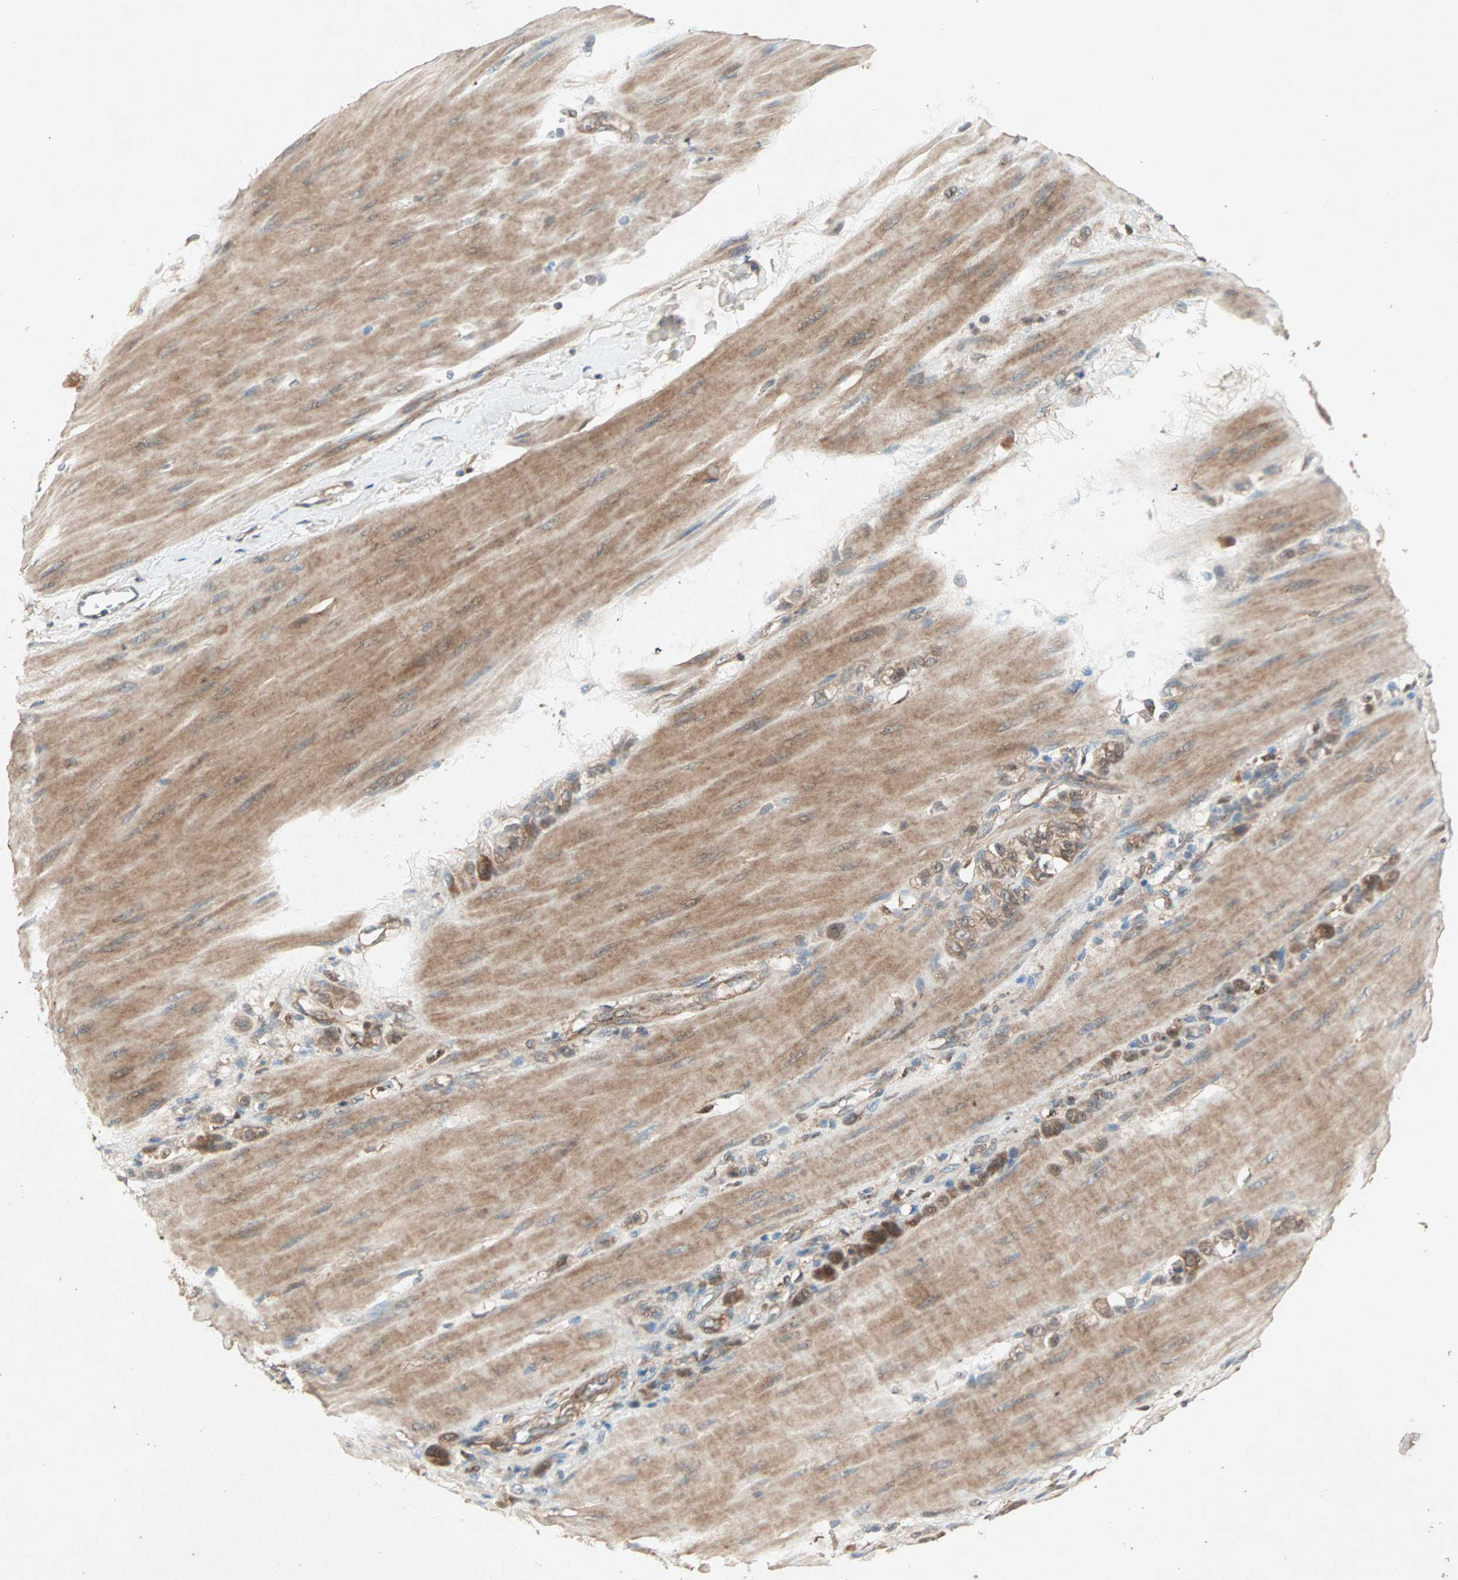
{"staining": {"intensity": "strong", "quantity": ">75%", "location": "cytoplasmic/membranous"}, "tissue": "stomach cancer", "cell_type": "Tumor cells", "image_type": "cancer", "snomed": [{"axis": "morphology", "description": "Adenocarcinoma, NOS"}, {"axis": "topography", "description": "Stomach"}], "caption": "An image of human stomach cancer stained for a protein shows strong cytoplasmic/membranous brown staining in tumor cells. The staining is performed using DAB brown chromogen to label protein expression. The nuclei are counter-stained blue using hematoxylin.", "gene": "SDSL", "patient": {"sex": "male", "age": 82}}